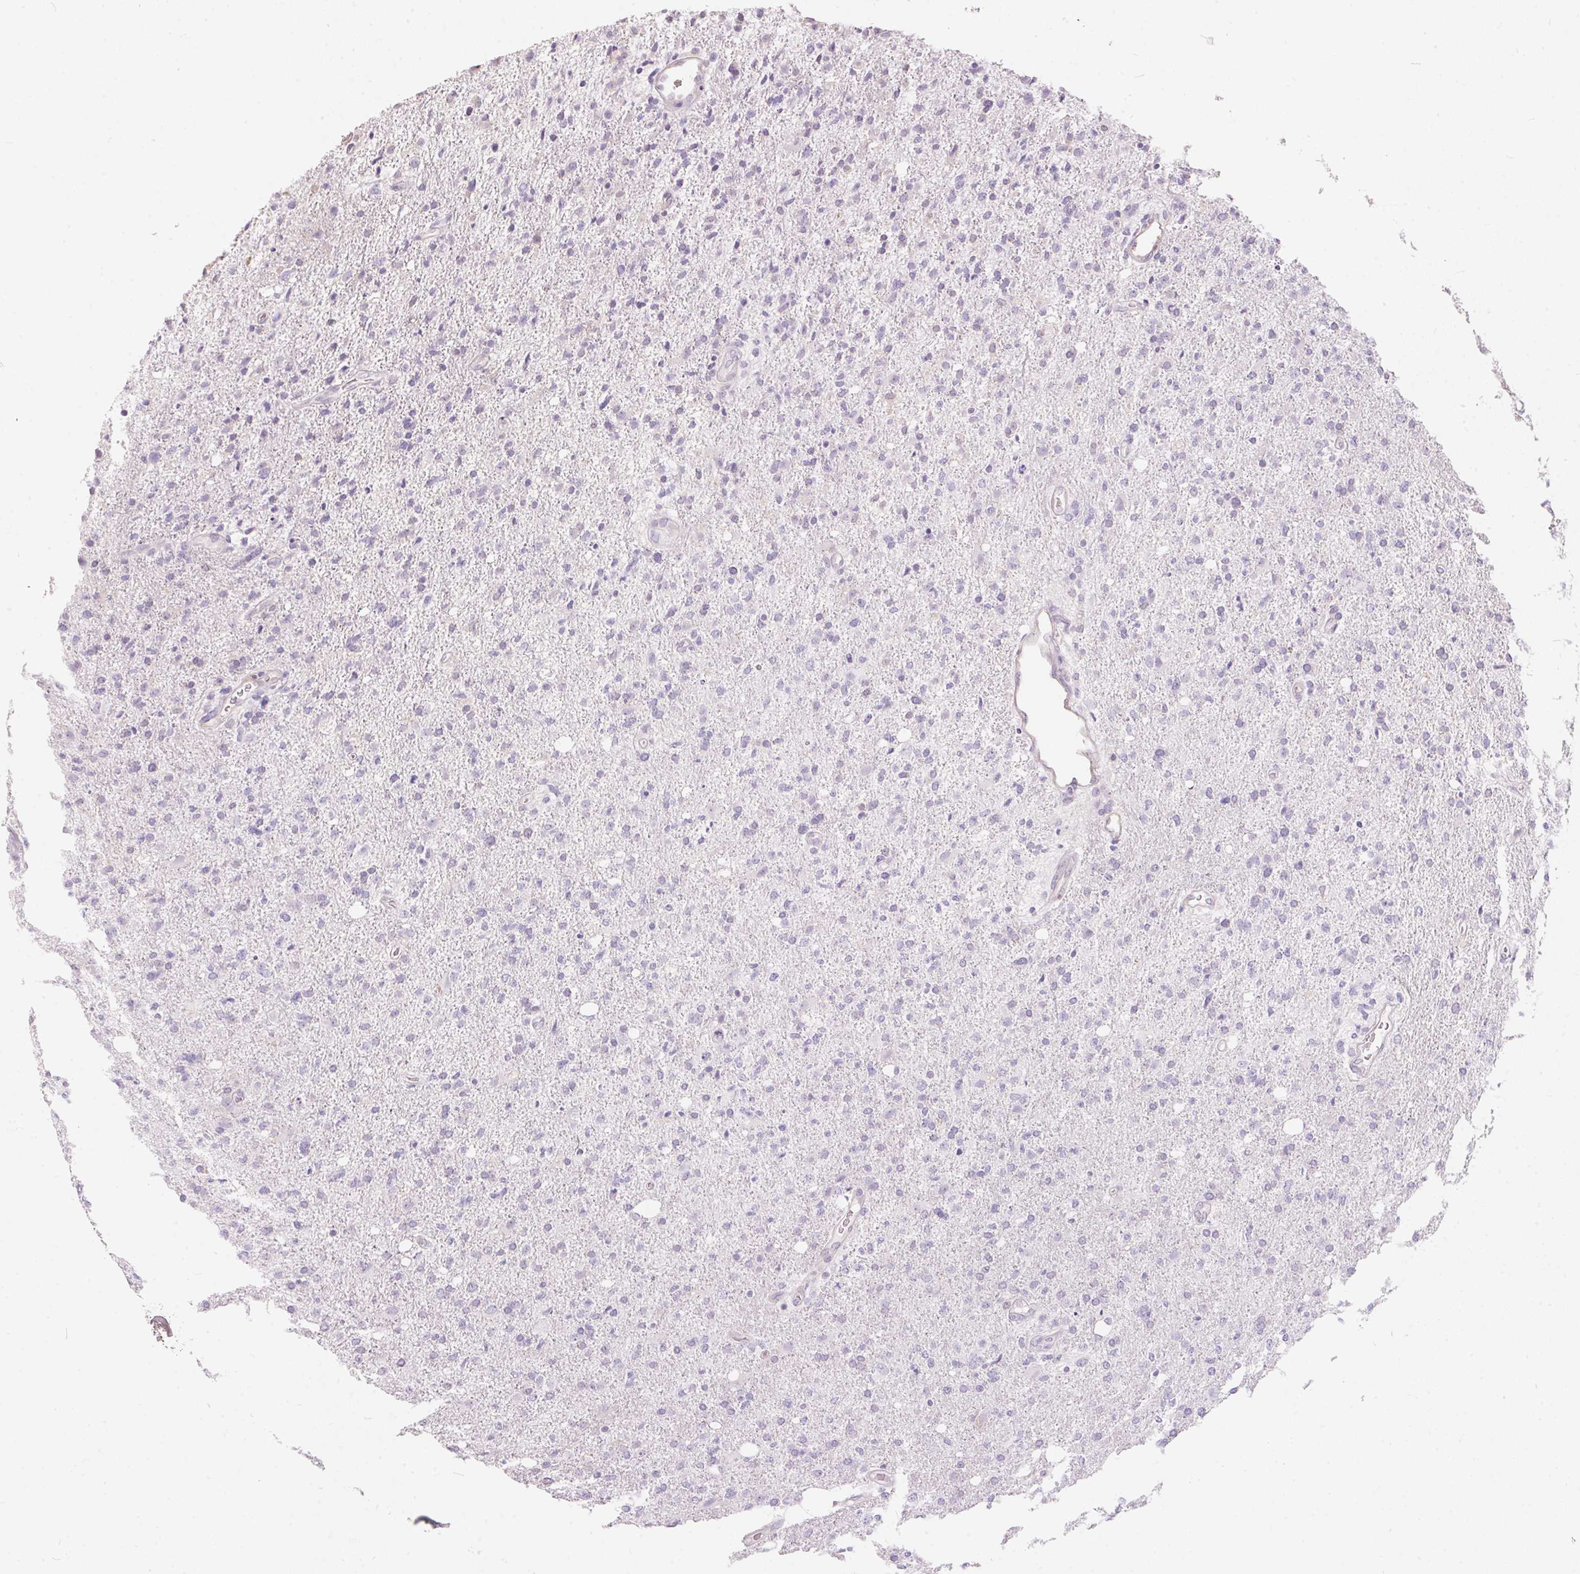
{"staining": {"intensity": "negative", "quantity": "none", "location": "none"}, "tissue": "glioma", "cell_type": "Tumor cells", "image_type": "cancer", "snomed": [{"axis": "morphology", "description": "Glioma, malignant, High grade"}, {"axis": "topography", "description": "Cerebral cortex"}], "caption": "Immunohistochemical staining of human malignant high-grade glioma reveals no significant positivity in tumor cells. Nuclei are stained in blue.", "gene": "SERPINB1", "patient": {"sex": "male", "age": 70}}